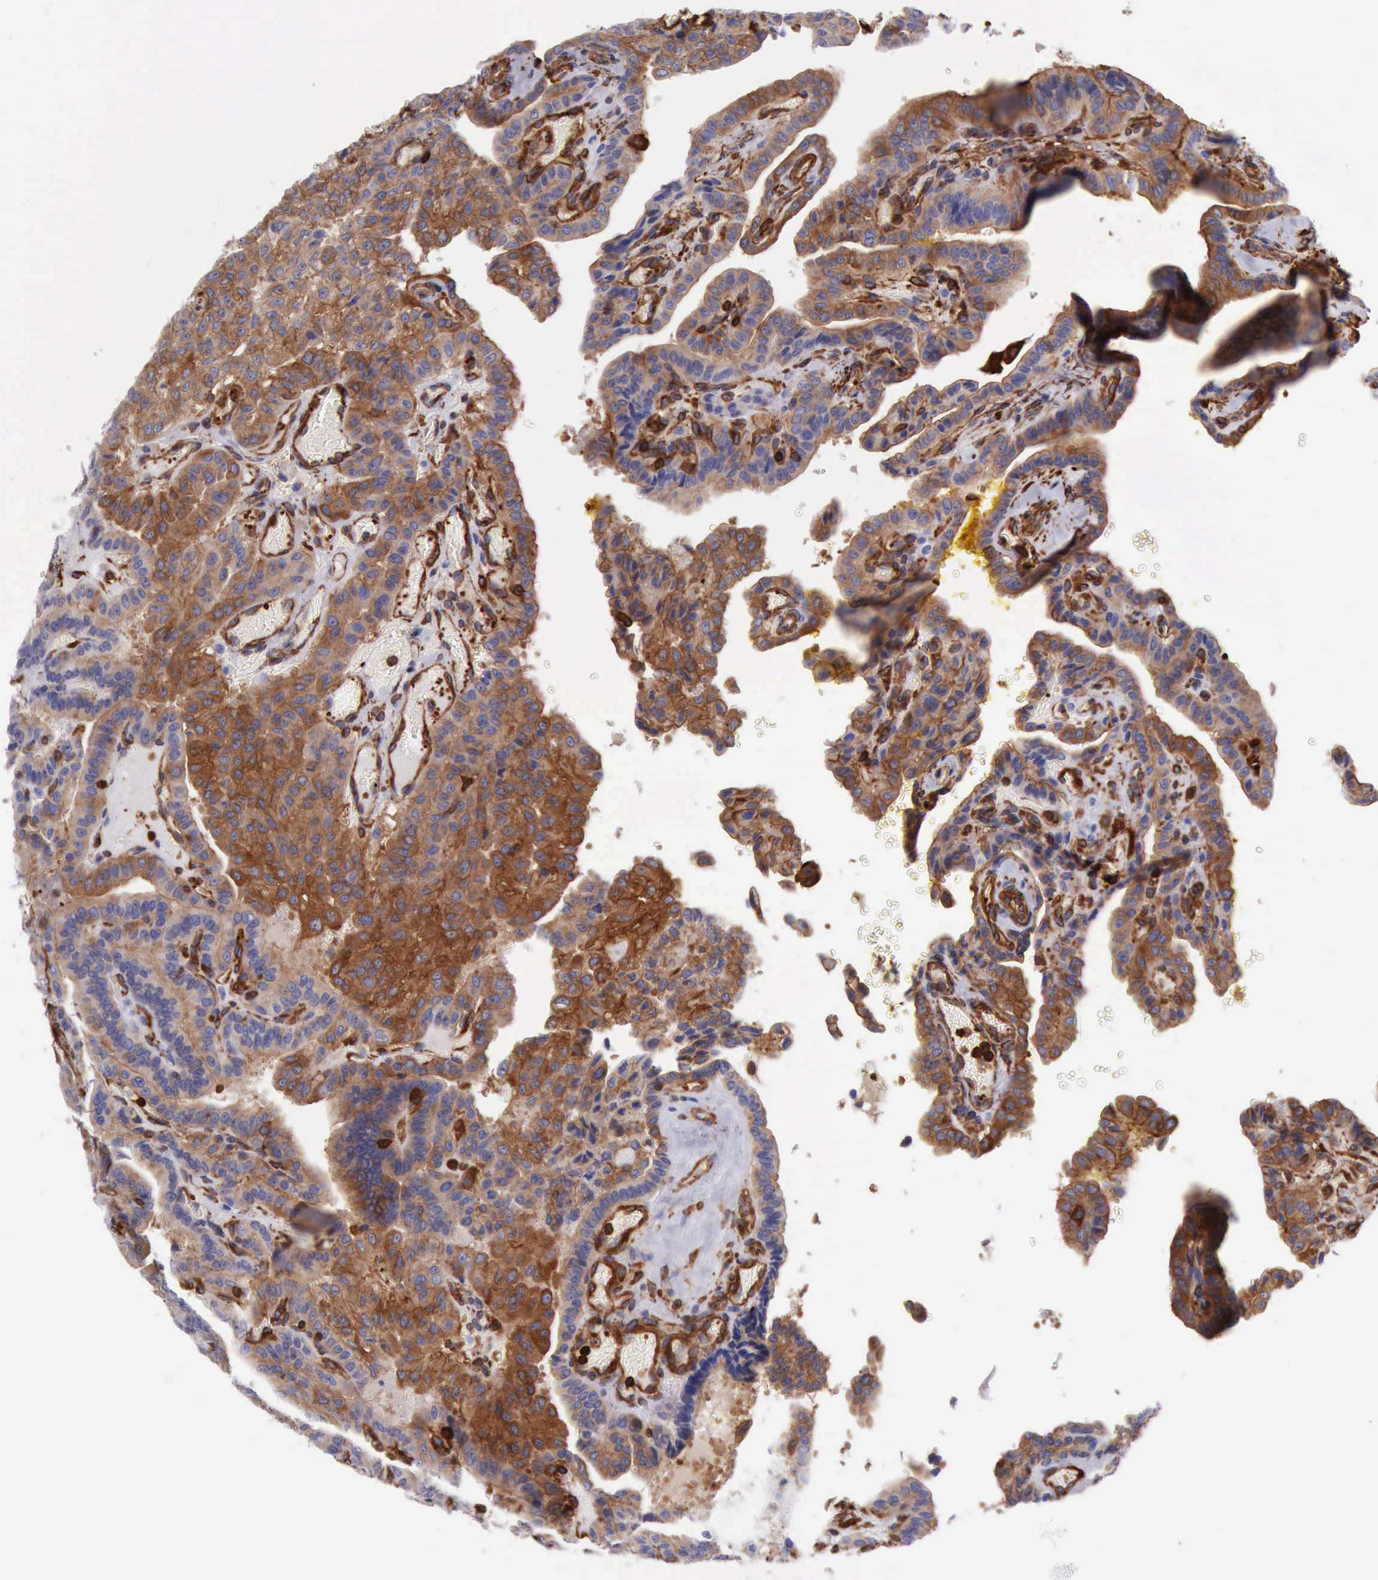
{"staining": {"intensity": "moderate", "quantity": ">75%", "location": "cytoplasmic/membranous"}, "tissue": "thyroid cancer", "cell_type": "Tumor cells", "image_type": "cancer", "snomed": [{"axis": "morphology", "description": "Papillary adenocarcinoma, NOS"}, {"axis": "topography", "description": "Thyroid gland"}], "caption": "High-power microscopy captured an IHC photomicrograph of thyroid cancer, revealing moderate cytoplasmic/membranous positivity in approximately >75% of tumor cells.", "gene": "FLNA", "patient": {"sex": "male", "age": 87}}